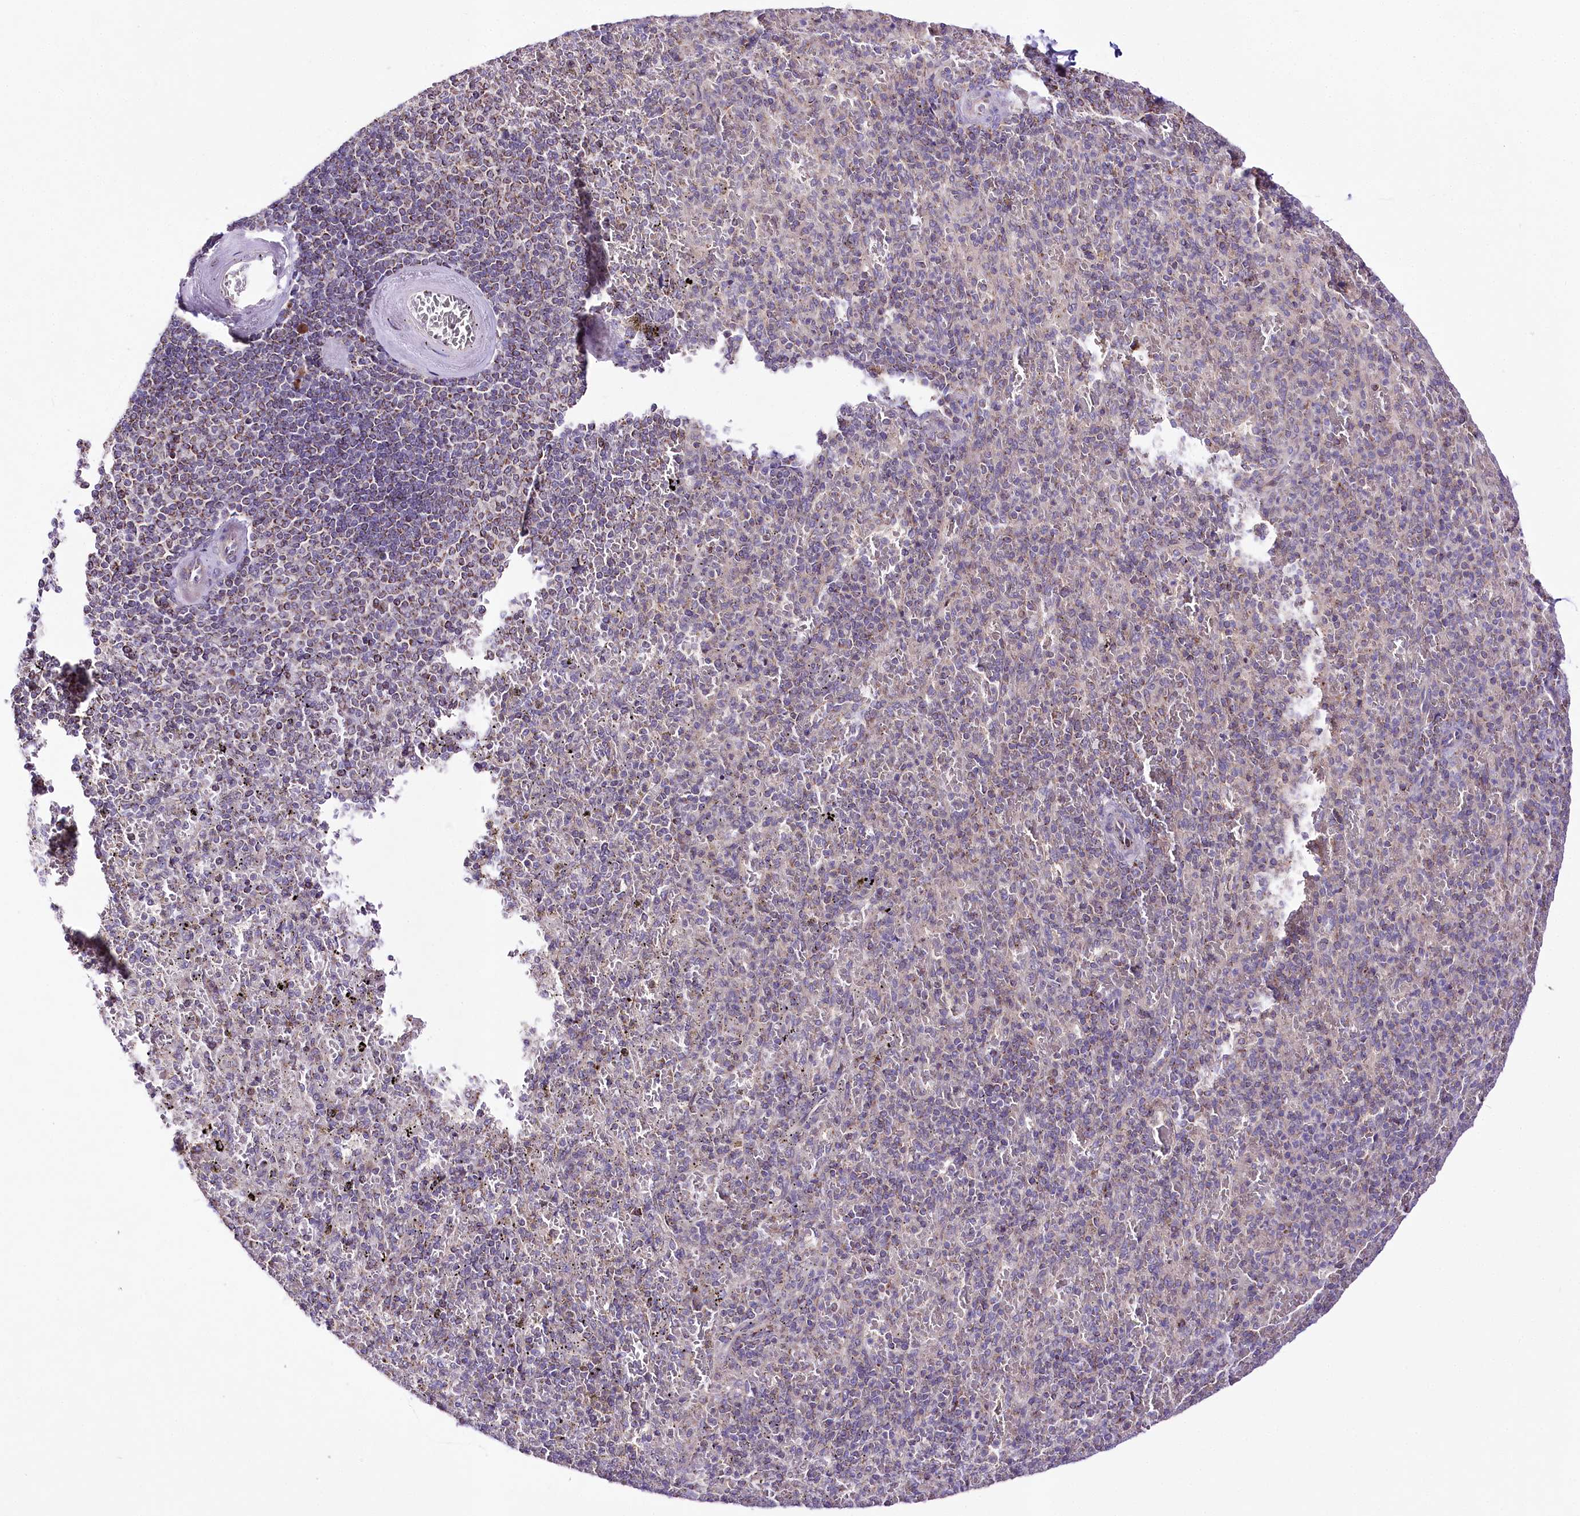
{"staining": {"intensity": "moderate", "quantity": "<25%", "location": "cytoplasmic/membranous"}, "tissue": "spleen", "cell_type": "Cells in red pulp", "image_type": "normal", "snomed": [{"axis": "morphology", "description": "Normal tissue, NOS"}, {"axis": "topography", "description": "Spleen"}], "caption": "Protein expression analysis of benign spleen reveals moderate cytoplasmic/membranous expression in approximately <25% of cells in red pulp.", "gene": "ATE1", "patient": {"sex": "male", "age": 82}}